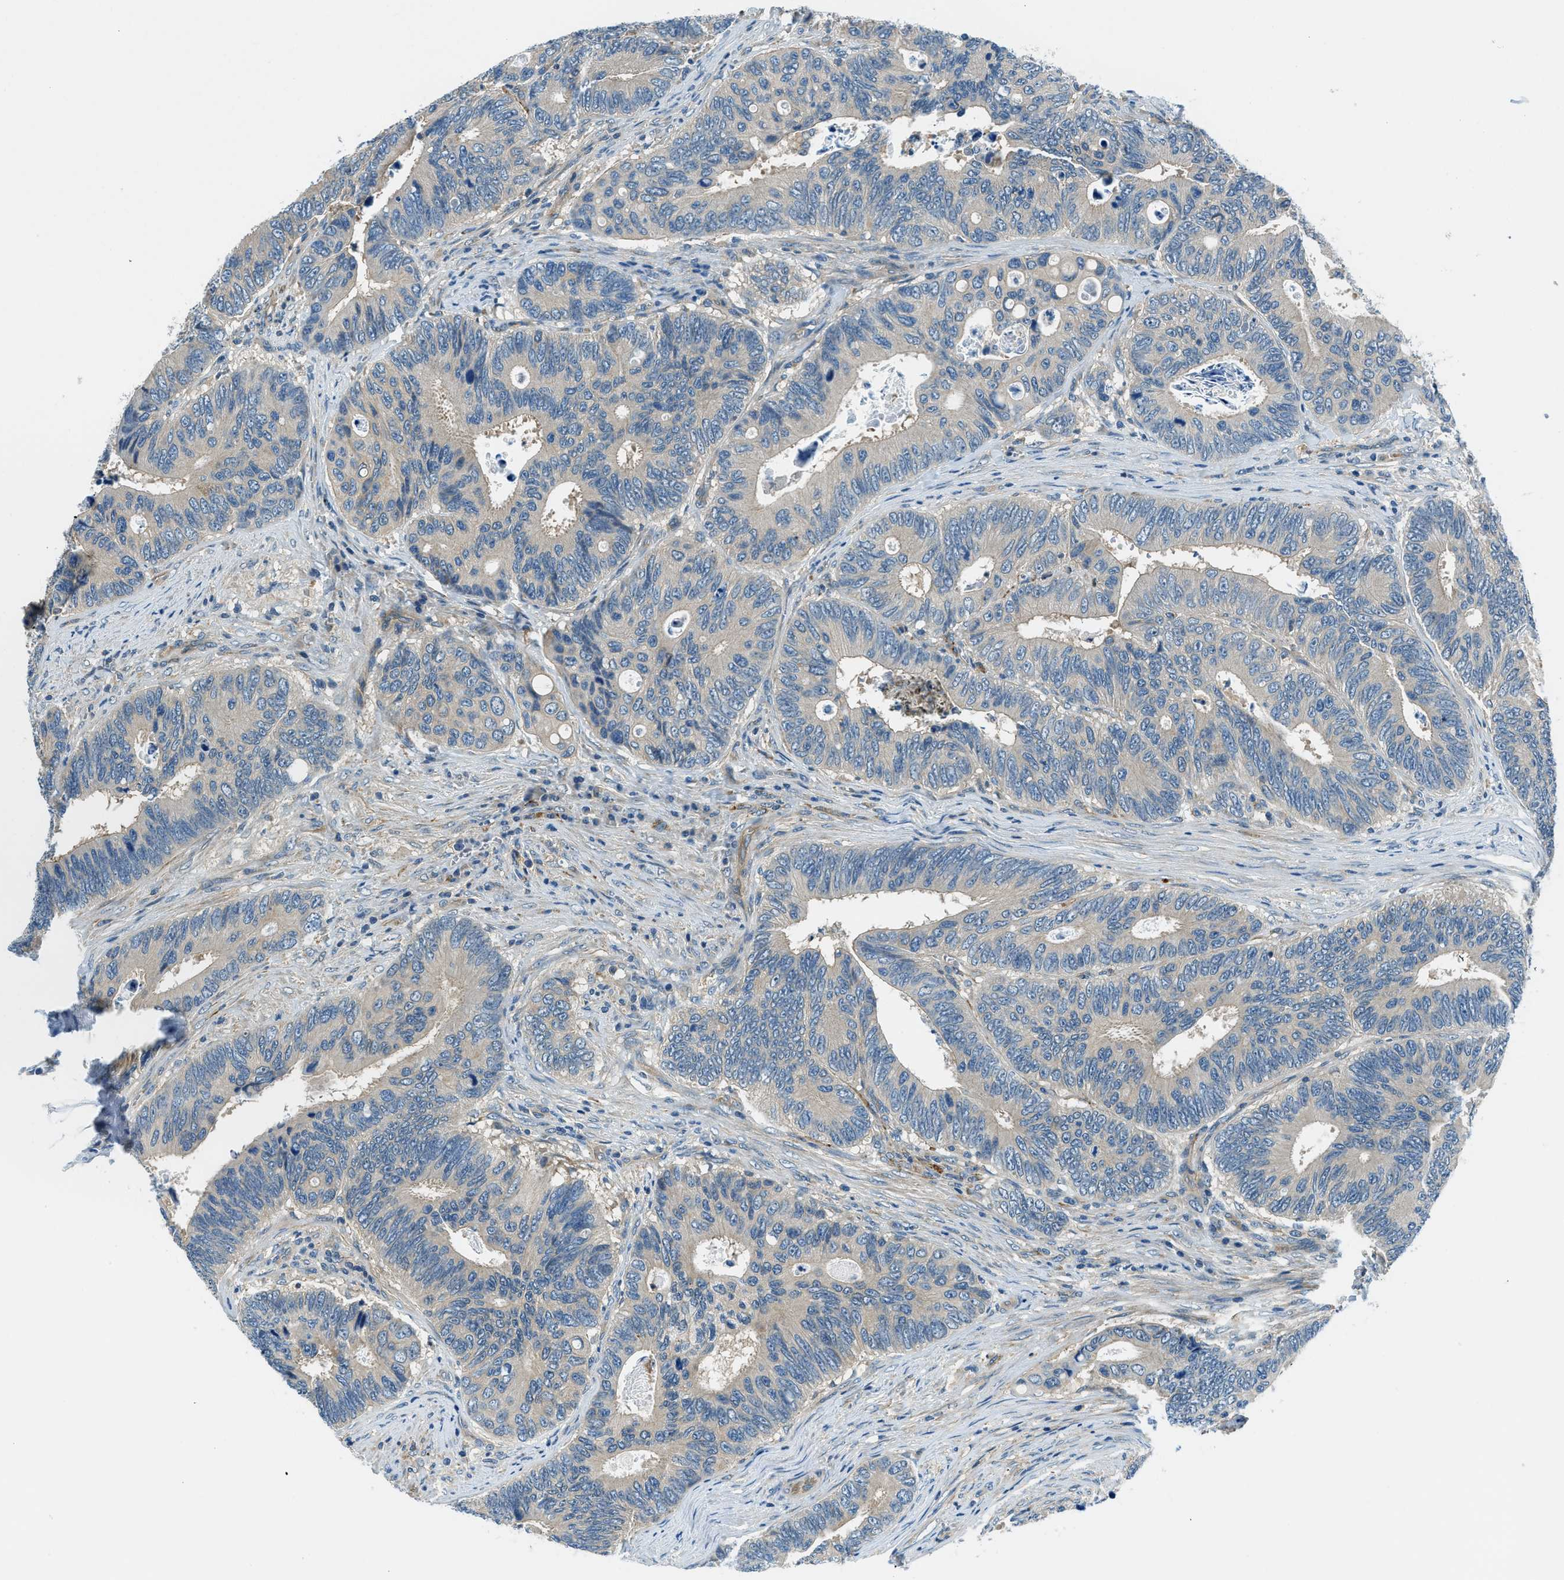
{"staining": {"intensity": "weak", "quantity": "<25%", "location": "cytoplasmic/membranous"}, "tissue": "colorectal cancer", "cell_type": "Tumor cells", "image_type": "cancer", "snomed": [{"axis": "morphology", "description": "Inflammation, NOS"}, {"axis": "morphology", "description": "Adenocarcinoma, NOS"}, {"axis": "topography", "description": "Colon"}], "caption": "IHC of human colorectal adenocarcinoma exhibits no staining in tumor cells.", "gene": "SLC19A2", "patient": {"sex": "male", "age": 72}}